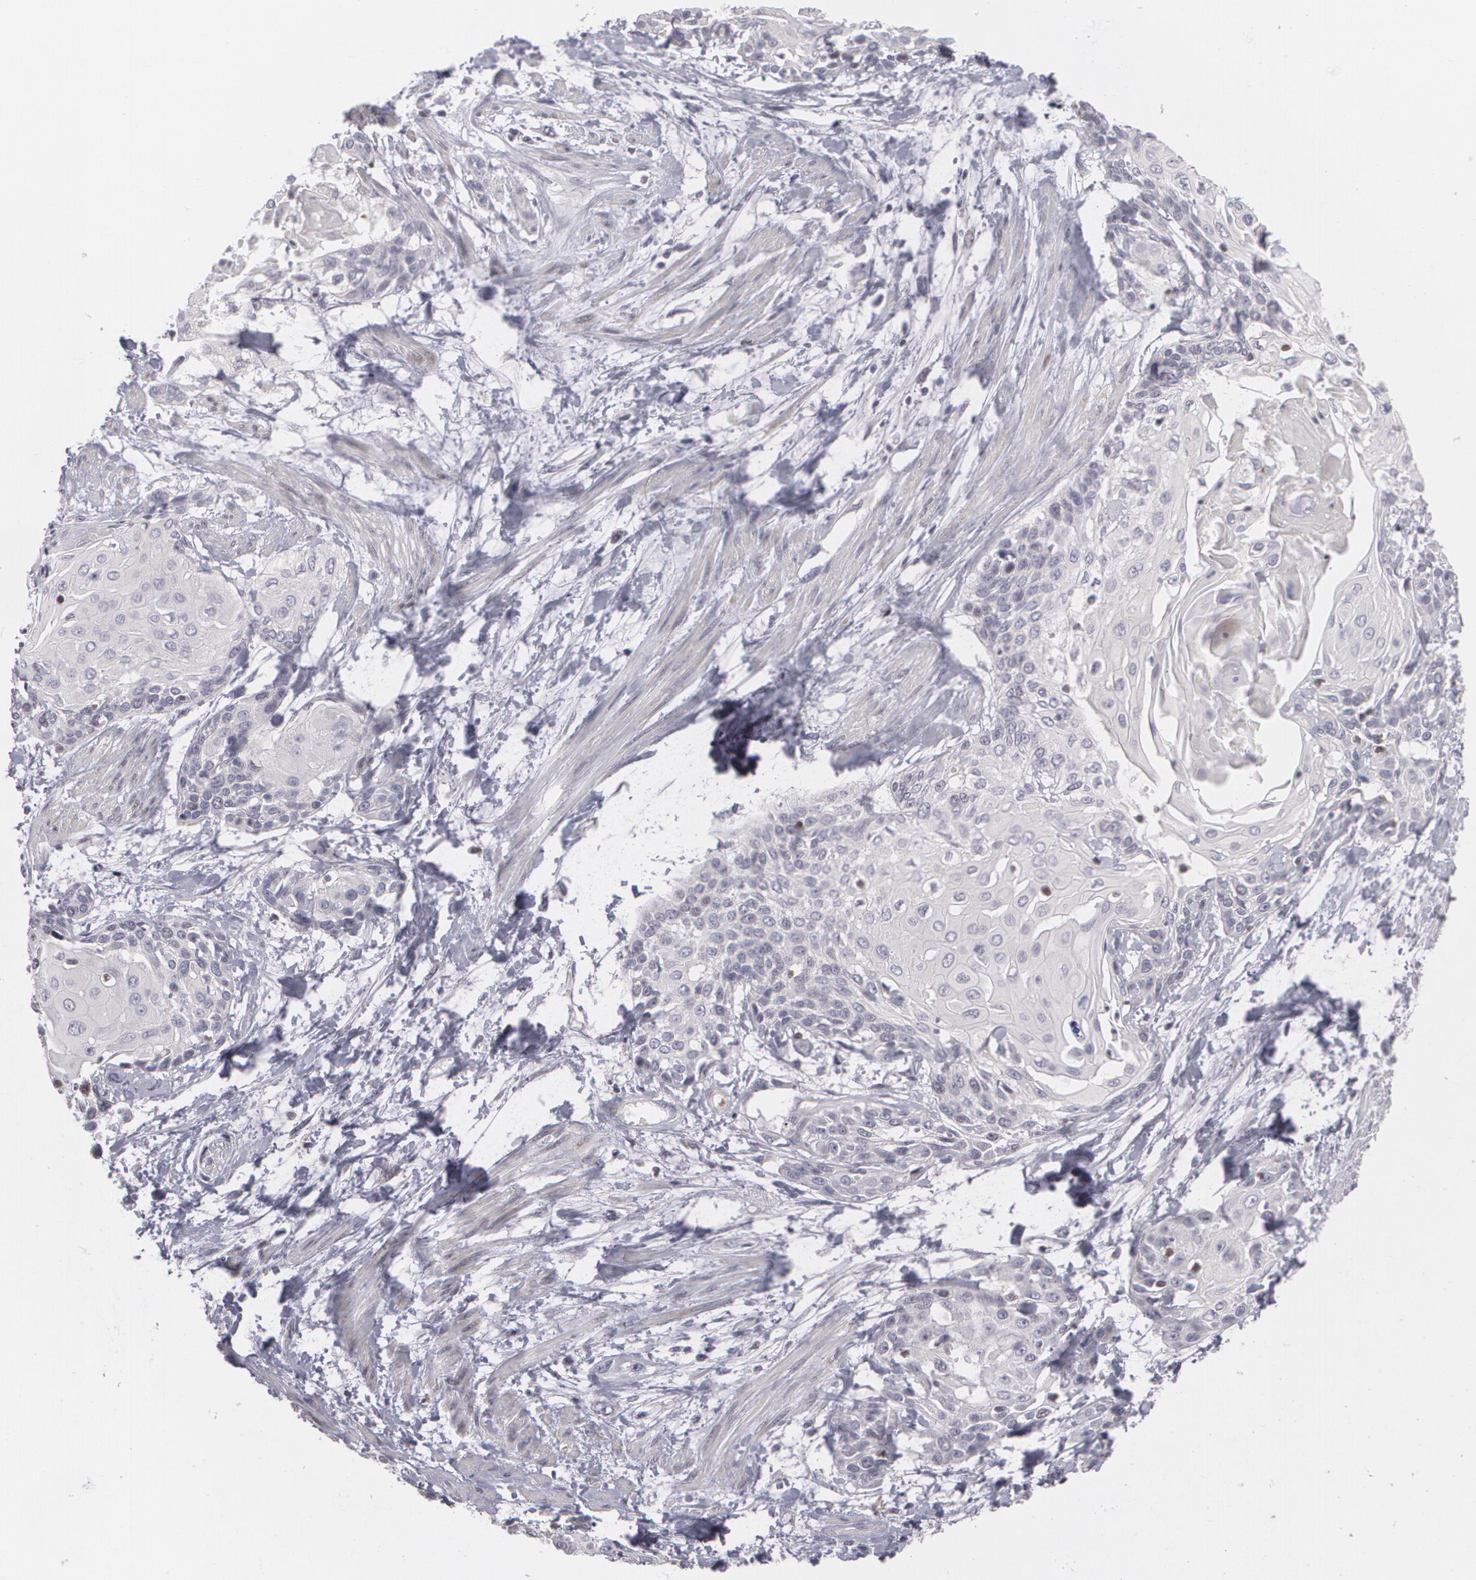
{"staining": {"intensity": "negative", "quantity": "none", "location": "none"}, "tissue": "cervical cancer", "cell_type": "Tumor cells", "image_type": "cancer", "snomed": [{"axis": "morphology", "description": "Squamous cell carcinoma, NOS"}, {"axis": "topography", "description": "Cervix"}], "caption": "Tumor cells show no significant protein expression in cervical cancer. The staining was performed using DAB to visualize the protein expression in brown, while the nuclei were stained in blue with hematoxylin (Magnification: 20x).", "gene": "ZBTB16", "patient": {"sex": "female", "age": 57}}